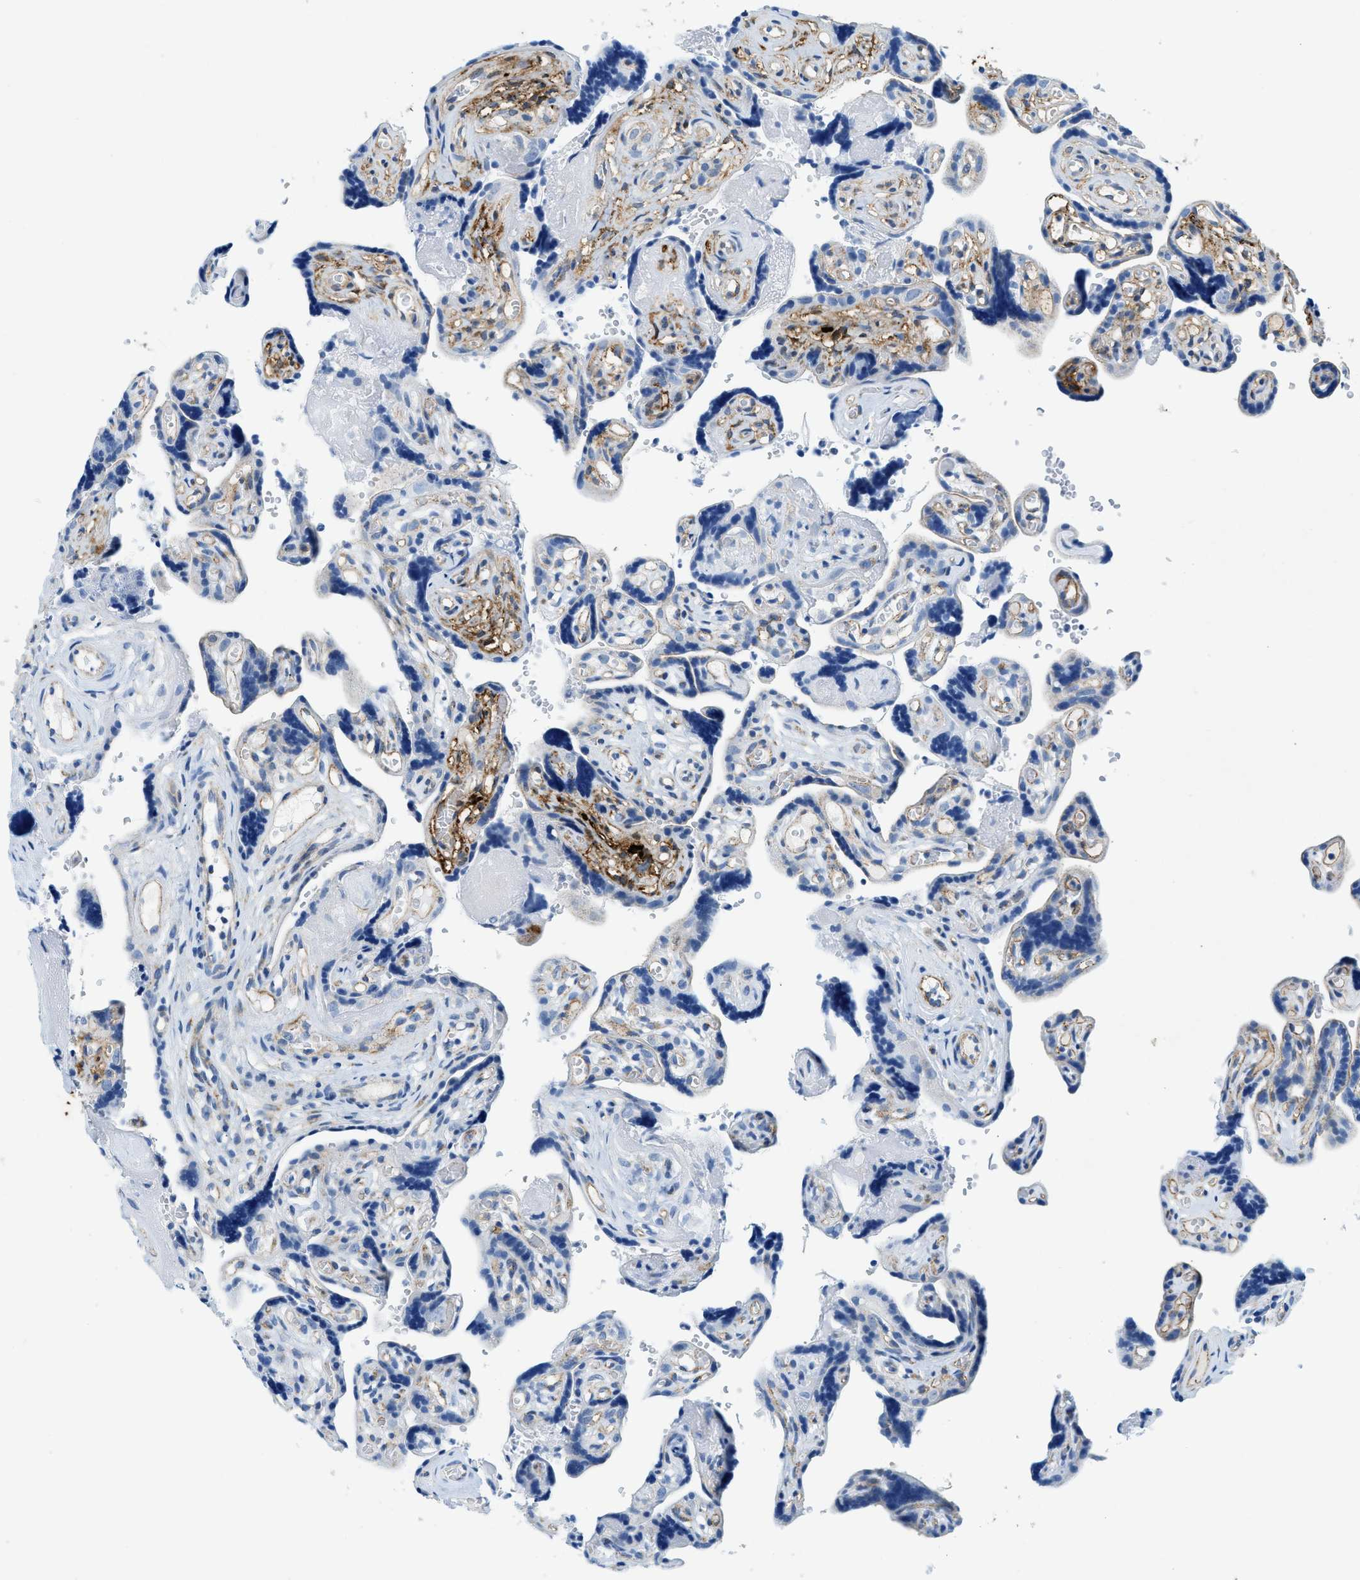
{"staining": {"intensity": "negative", "quantity": "none", "location": "none"}, "tissue": "placenta", "cell_type": "Decidual cells", "image_type": "normal", "snomed": [{"axis": "morphology", "description": "Normal tissue, NOS"}, {"axis": "topography", "description": "Placenta"}], "caption": "Image shows no significant protein expression in decidual cells of unremarkable placenta.", "gene": "TPSAB1", "patient": {"sex": "female", "age": 30}}